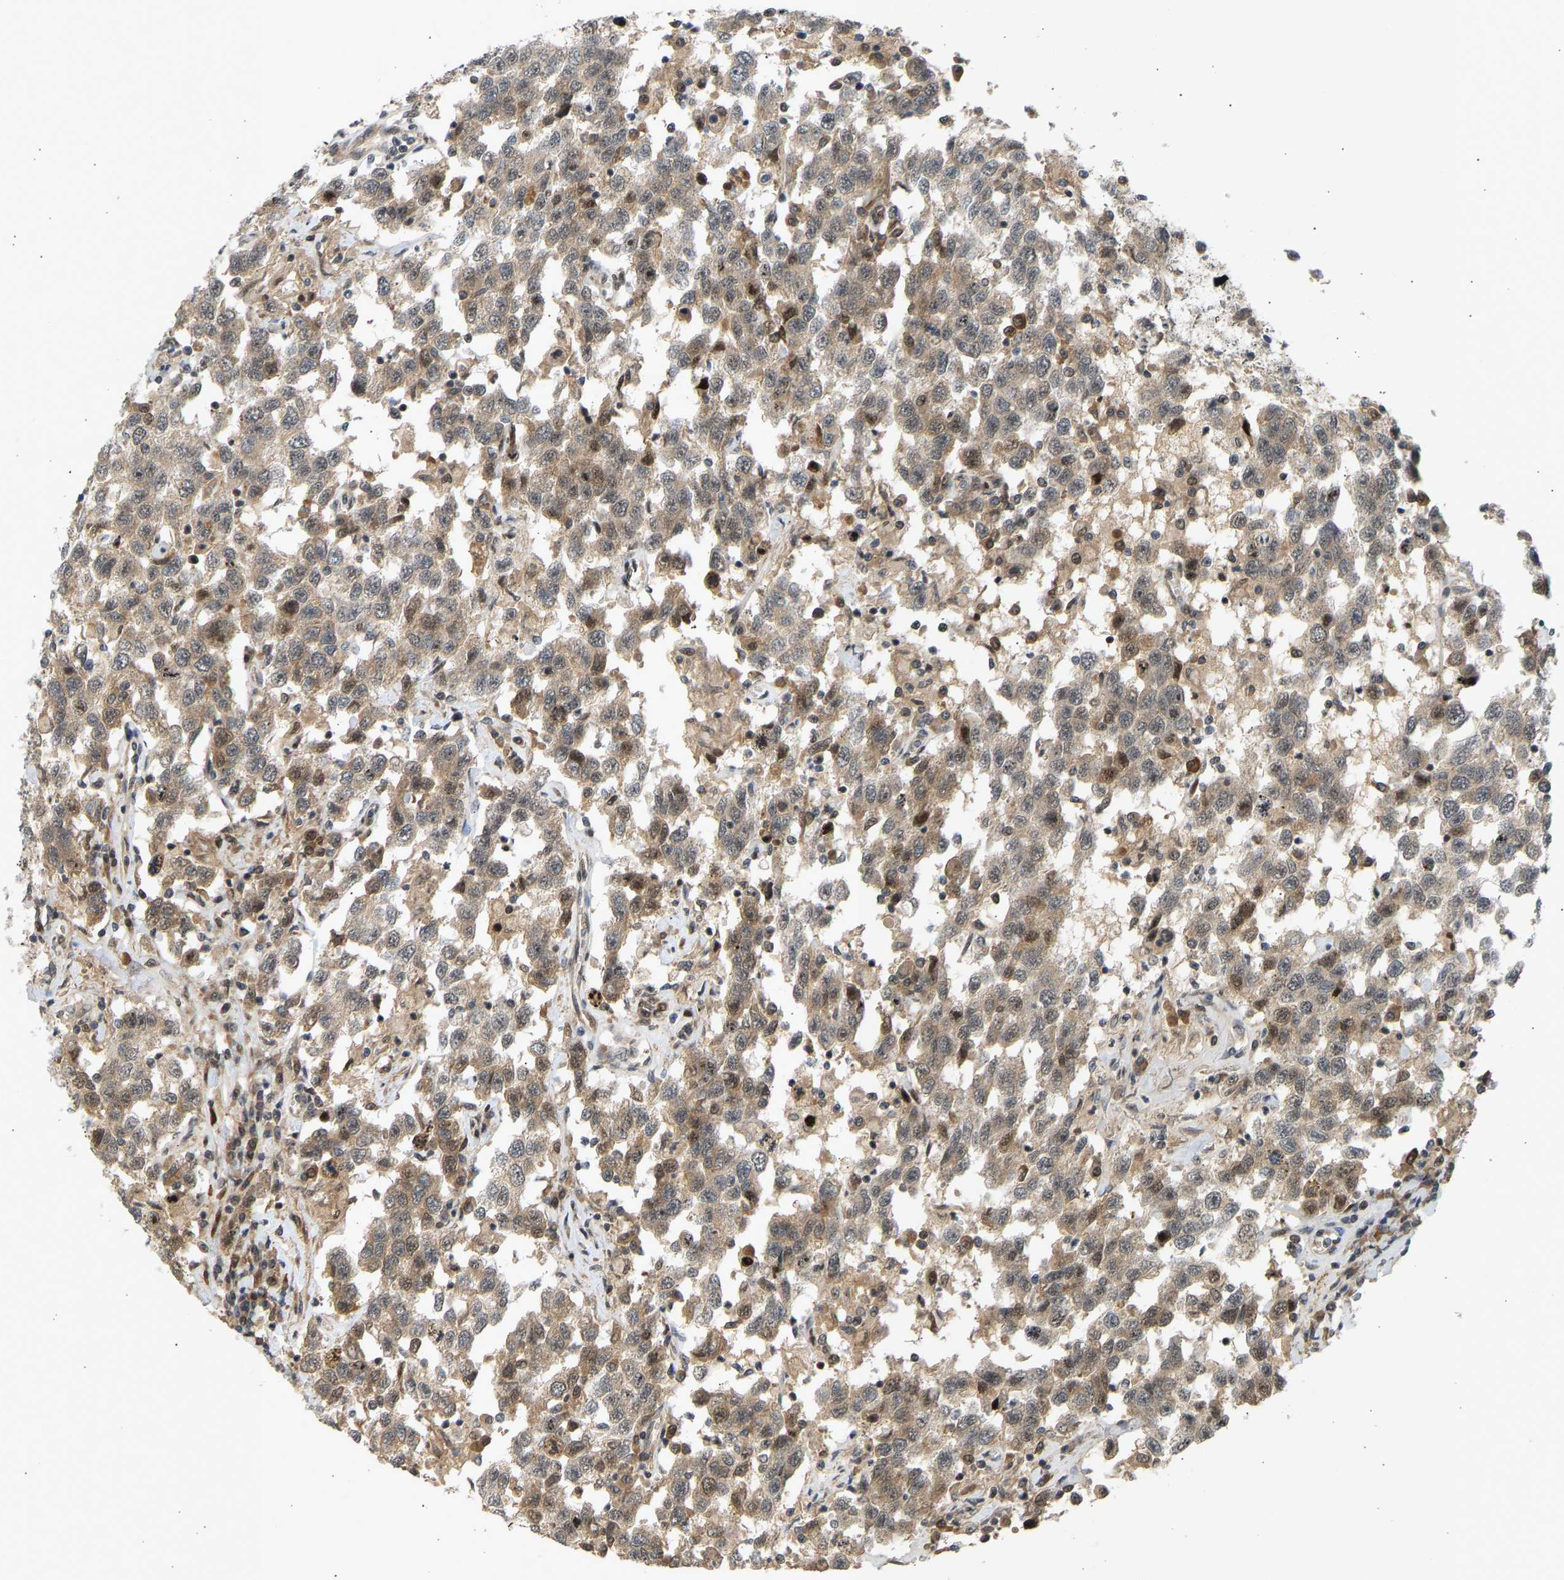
{"staining": {"intensity": "moderate", "quantity": ">75%", "location": "cytoplasmic/membranous"}, "tissue": "testis cancer", "cell_type": "Tumor cells", "image_type": "cancer", "snomed": [{"axis": "morphology", "description": "Seminoma, NOS"}, {"axis": "topography", "description": "Testis"}], "caption": "A brown stain highlights moderate cytoplasmic/membranous staining of a protein in testis cancer (seminoma) tumor cells.", "gene": "BAG1", "patient": {"sex": "male", "age": 41}}